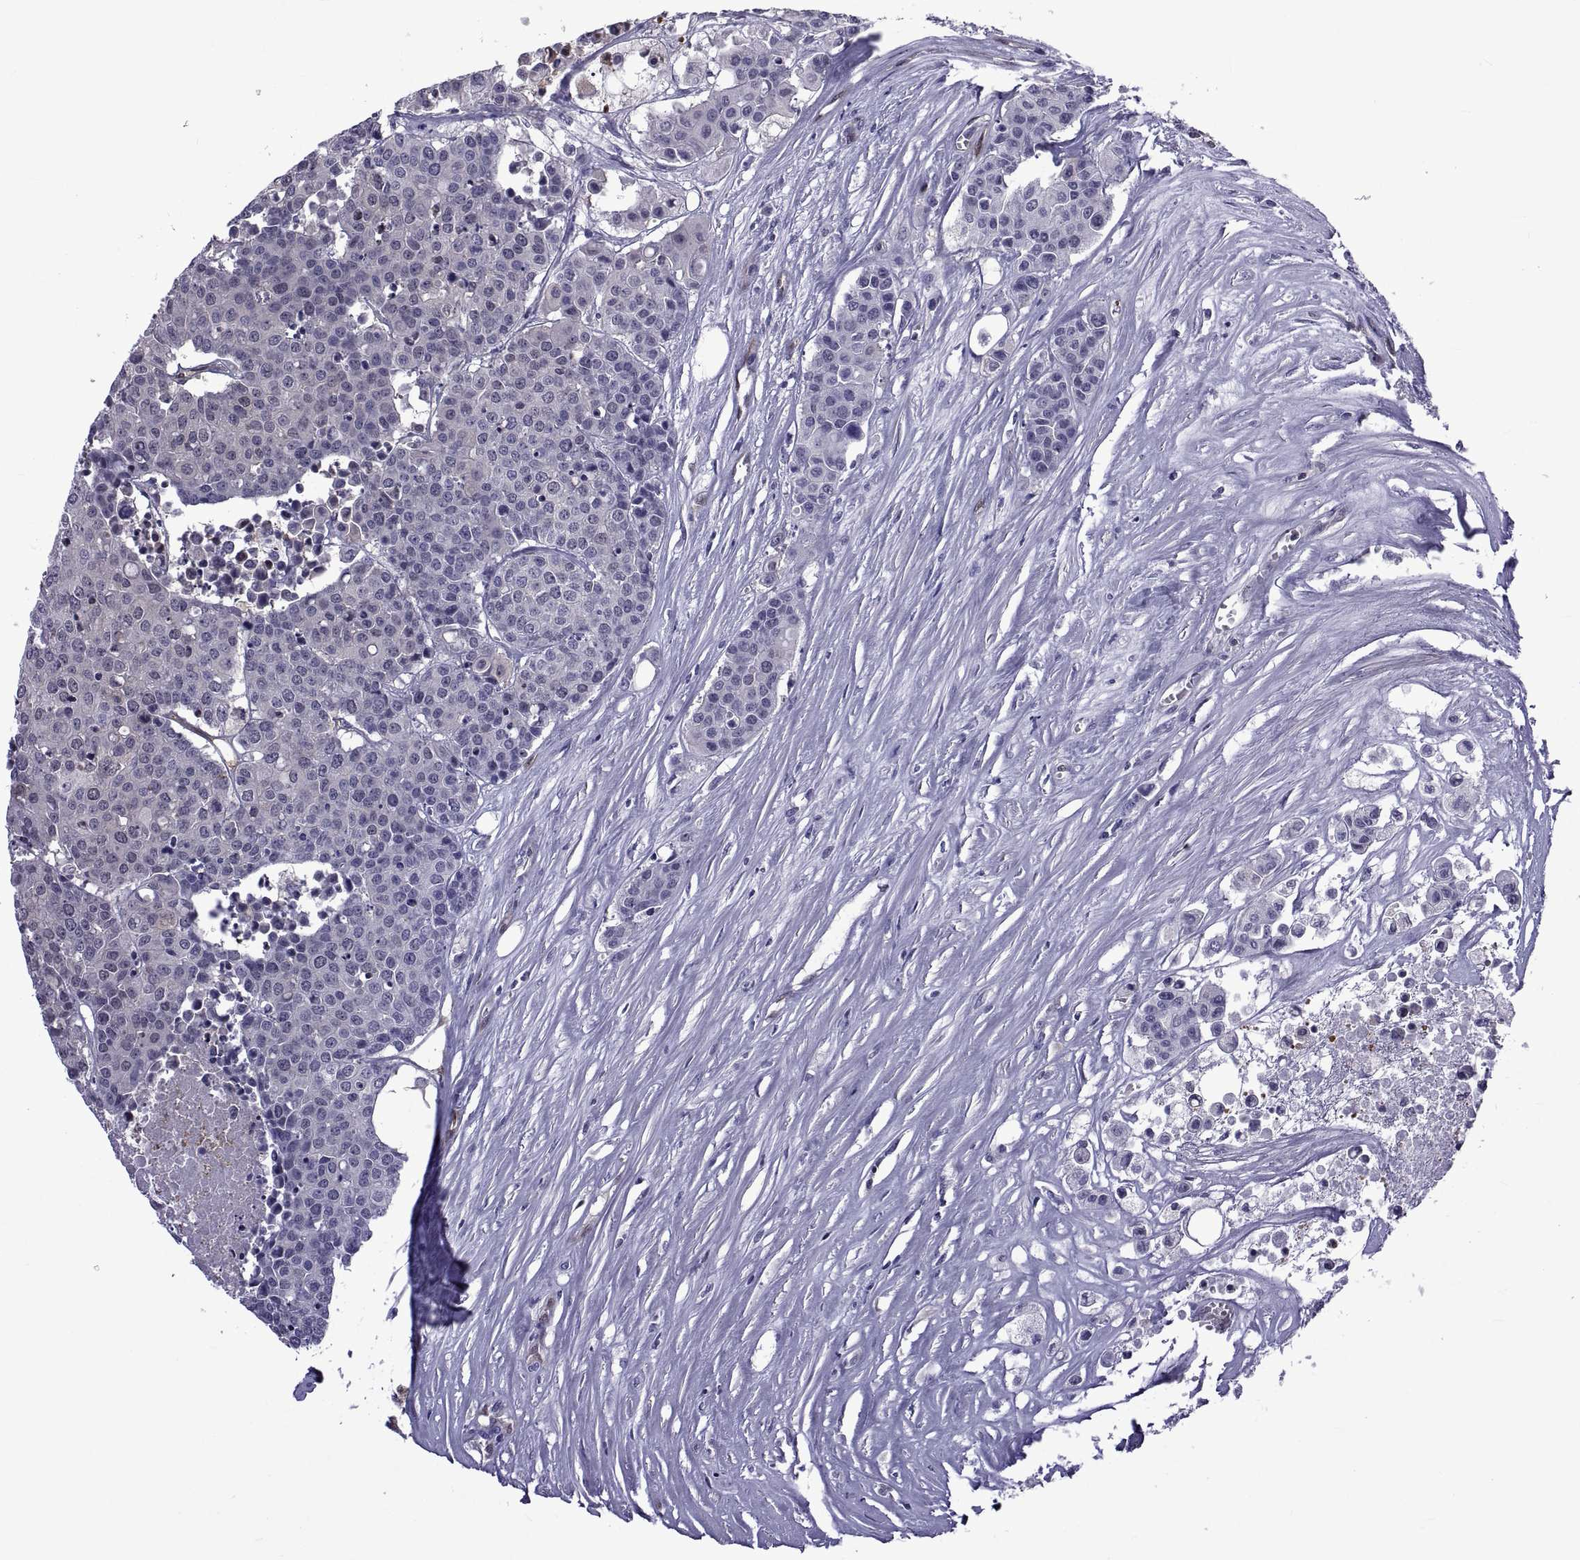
{"staining": {"intensity": "negative", "quantity": "none", "location": "none"}, "tissue": "carcinoid", "cell_type": "Tumor cells", "image_type": "cancer", "snomed": [{"axis": "morphology", "description": "Carcinoid, malignant, NOS"}, {"axis": "topography", "description": "Colon"}], "caption": "The image demonstrates no staining of tumor cells in carcinoid (malignant).", "gene": "LCN9", "patient": {"sex": "male", "age": 81}}